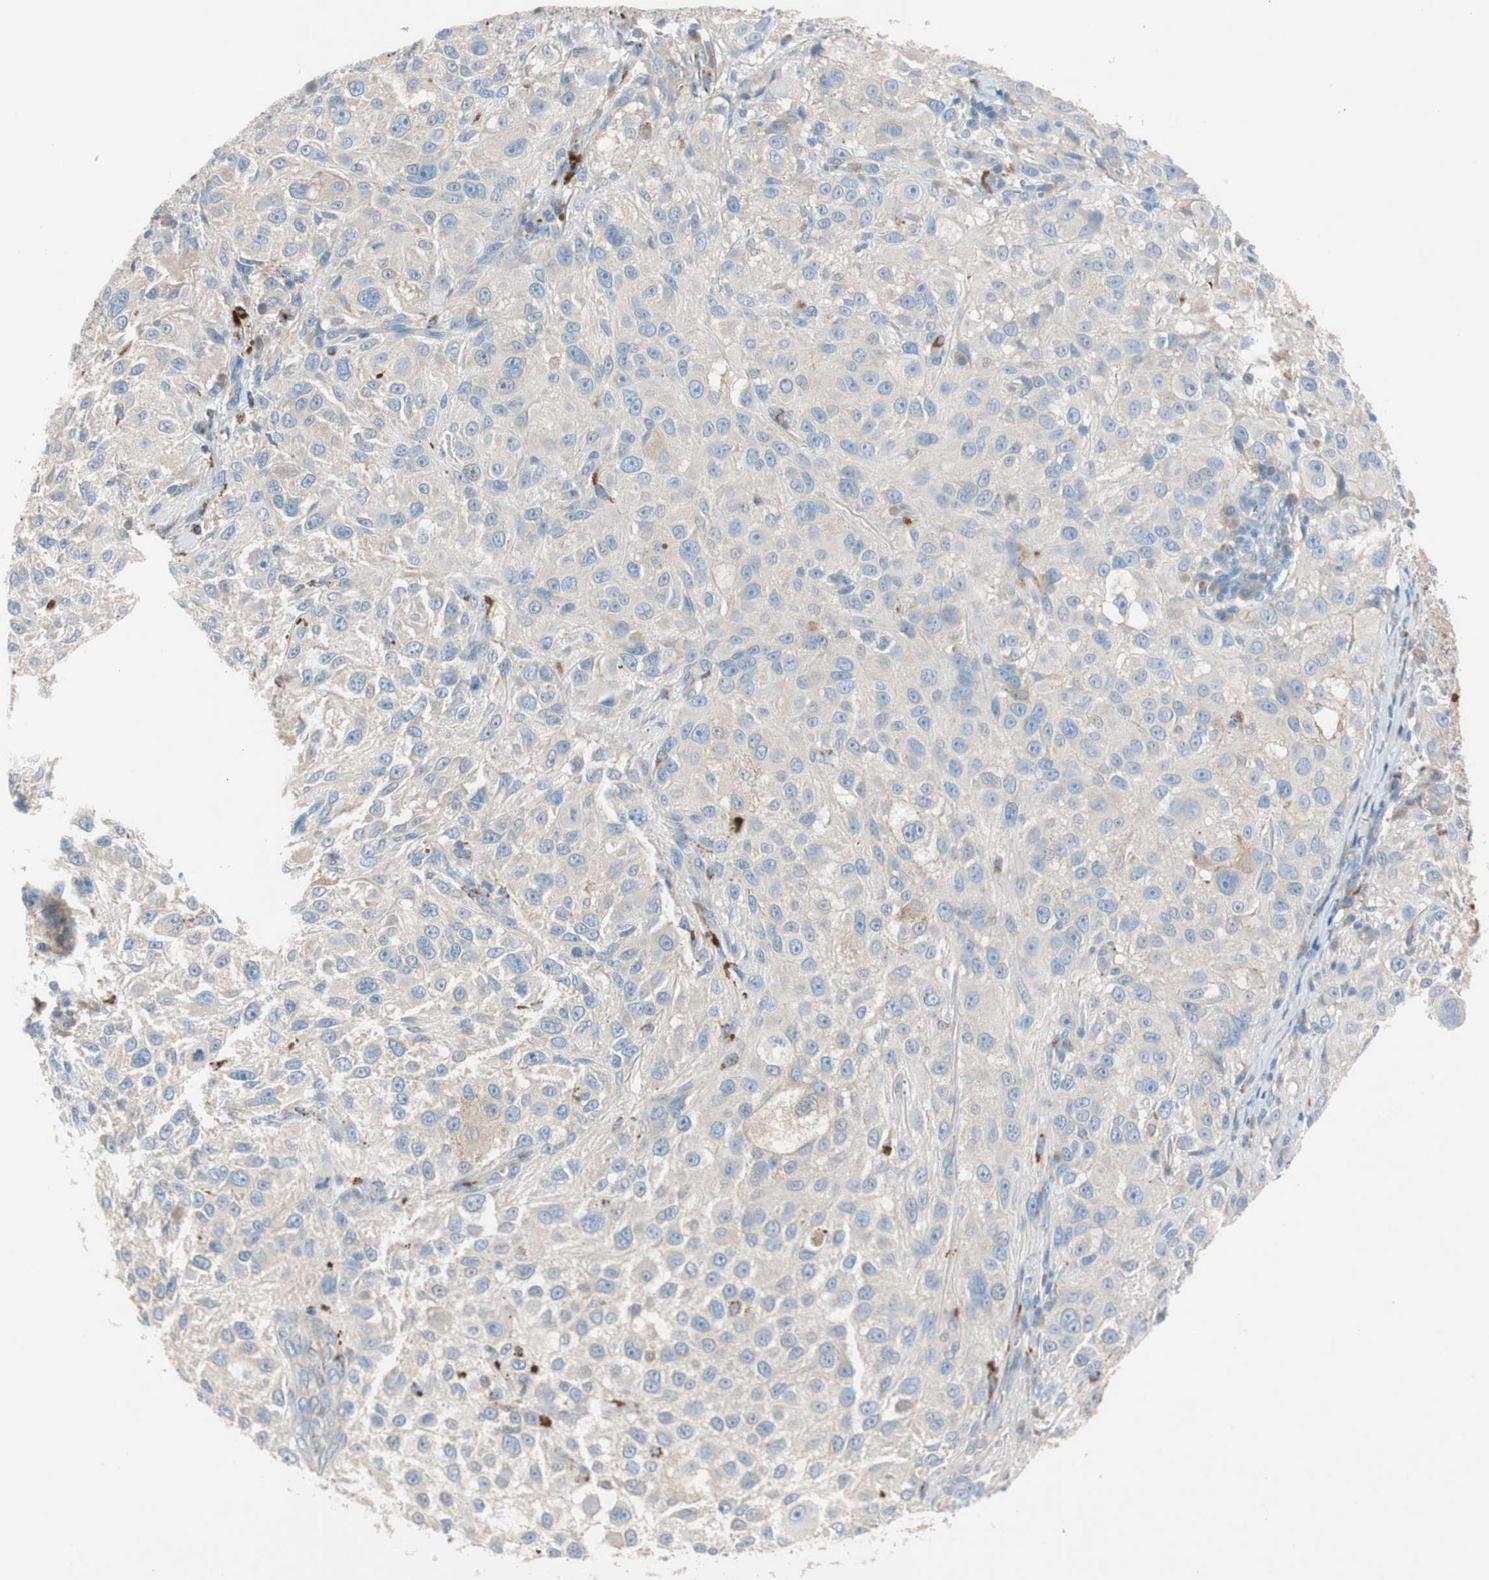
{"staining": {"intensity": "weak", "quantity": "<25%", "location": "cytoplasmic/membranous"}, "tissue": "melanoma", "cell_type": "Tumor cells", "image_type": "cancer", "snomed": [{"axis": "morphology", "description": "Necrosis, NOS"}, {"axis": "morphology", "description": "Malignant melanoma, NOS"}, {"axis": "topography", "description": "Skin"}], "caption": "High magnification brightfield microscopy of melanoma stained with DAB (3,3'-diaminobenzidine) (brown) and counterstained with hematoxylin (blue): tumor cells show no significant positivity.", "gene": "CLEC4D", "patient": {"sex": "female", "age": 87}}